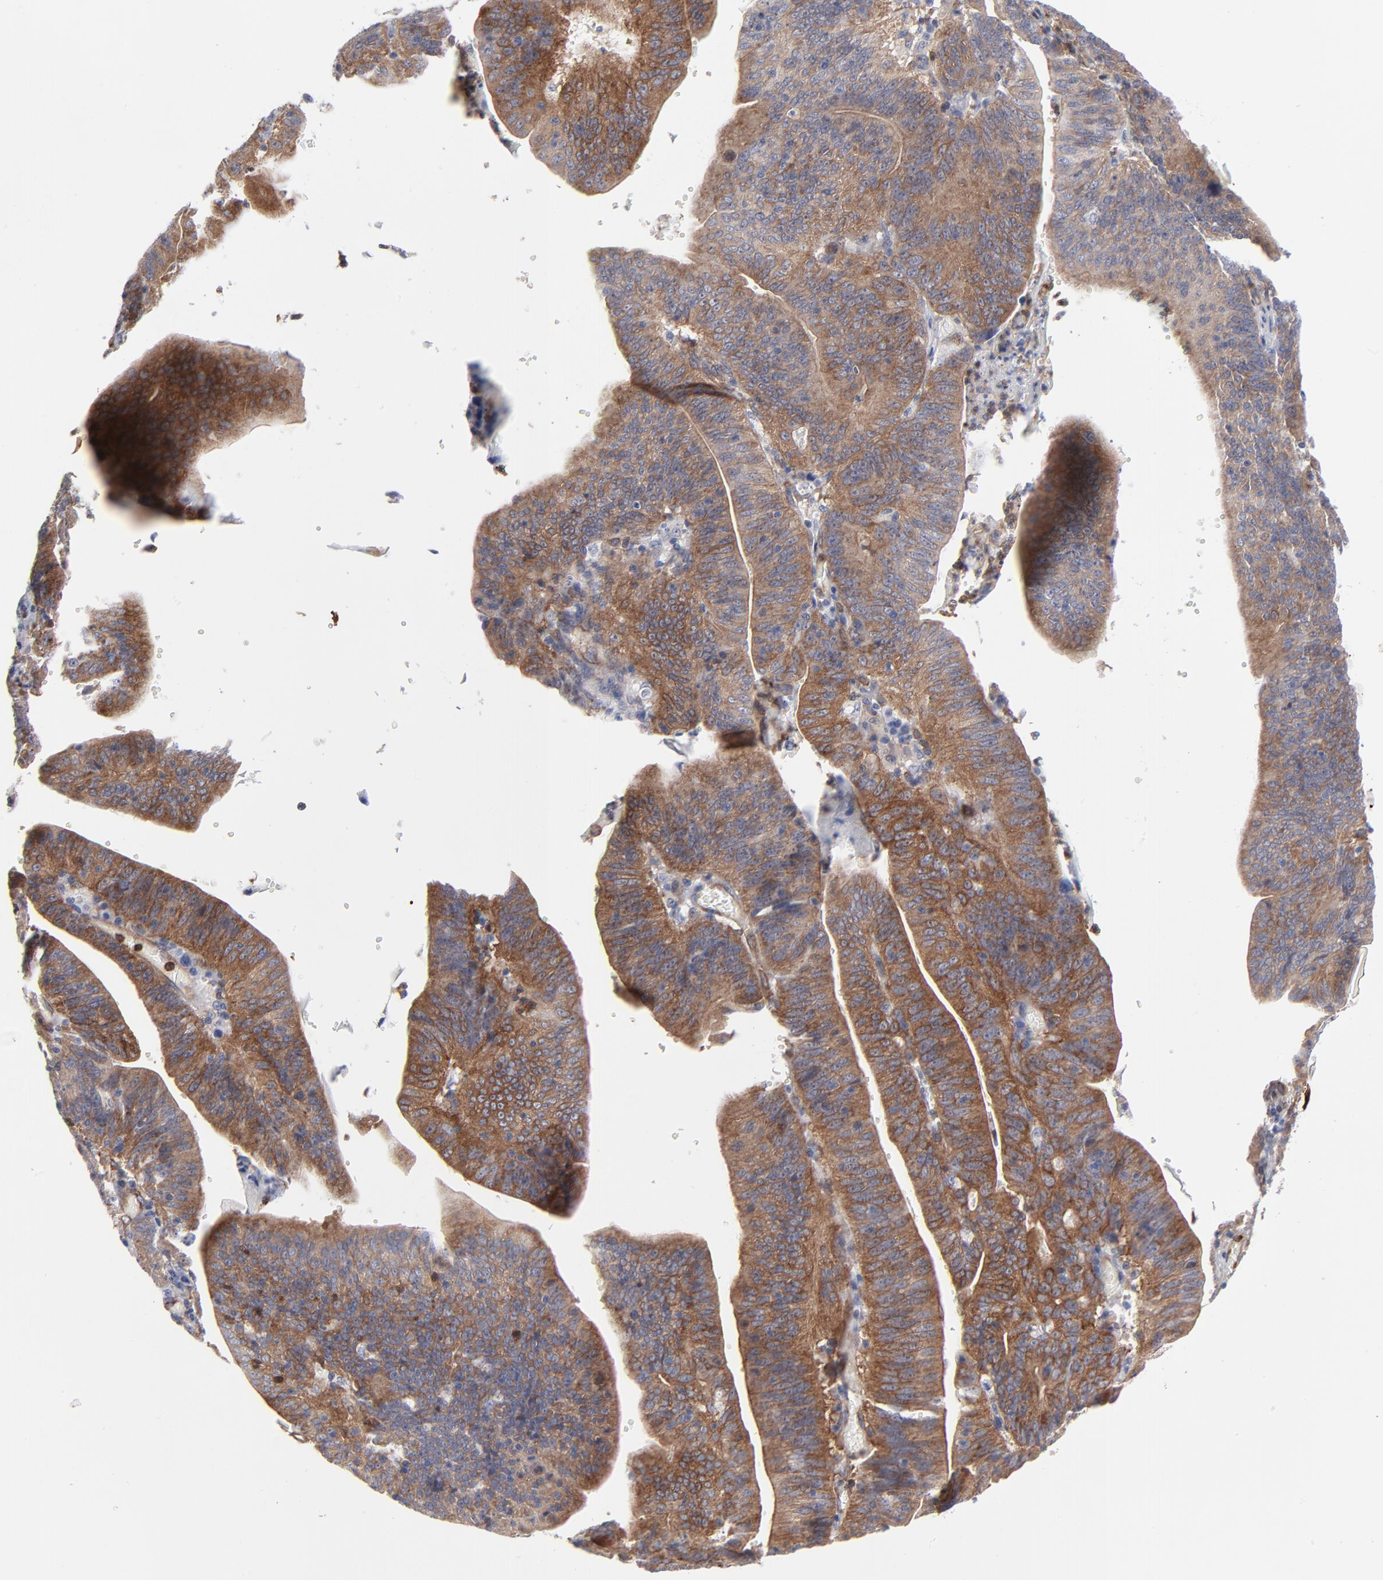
{"staining": {"intensity": "moderate", "quantity": ">75%", "location": "cytoplasmic/membranous"}, "tissue": "stomach cancer", "cell_type": "Tumor cells", "image_type": "cancer", "snomed": [{"axis": "morphology", "description": "Adenocarcinoma, NOS"}, {"axis": "topography", "description": "Stomach, lower"}], "caption": "This is an image of immunohistochemistry staining of stomach adenocarcinoma, which shows moderate positivity in the cytoplasmic/membranous of tumor cells.", "gene": "PXN", "patient": {"sex": "female", "age": 86}}